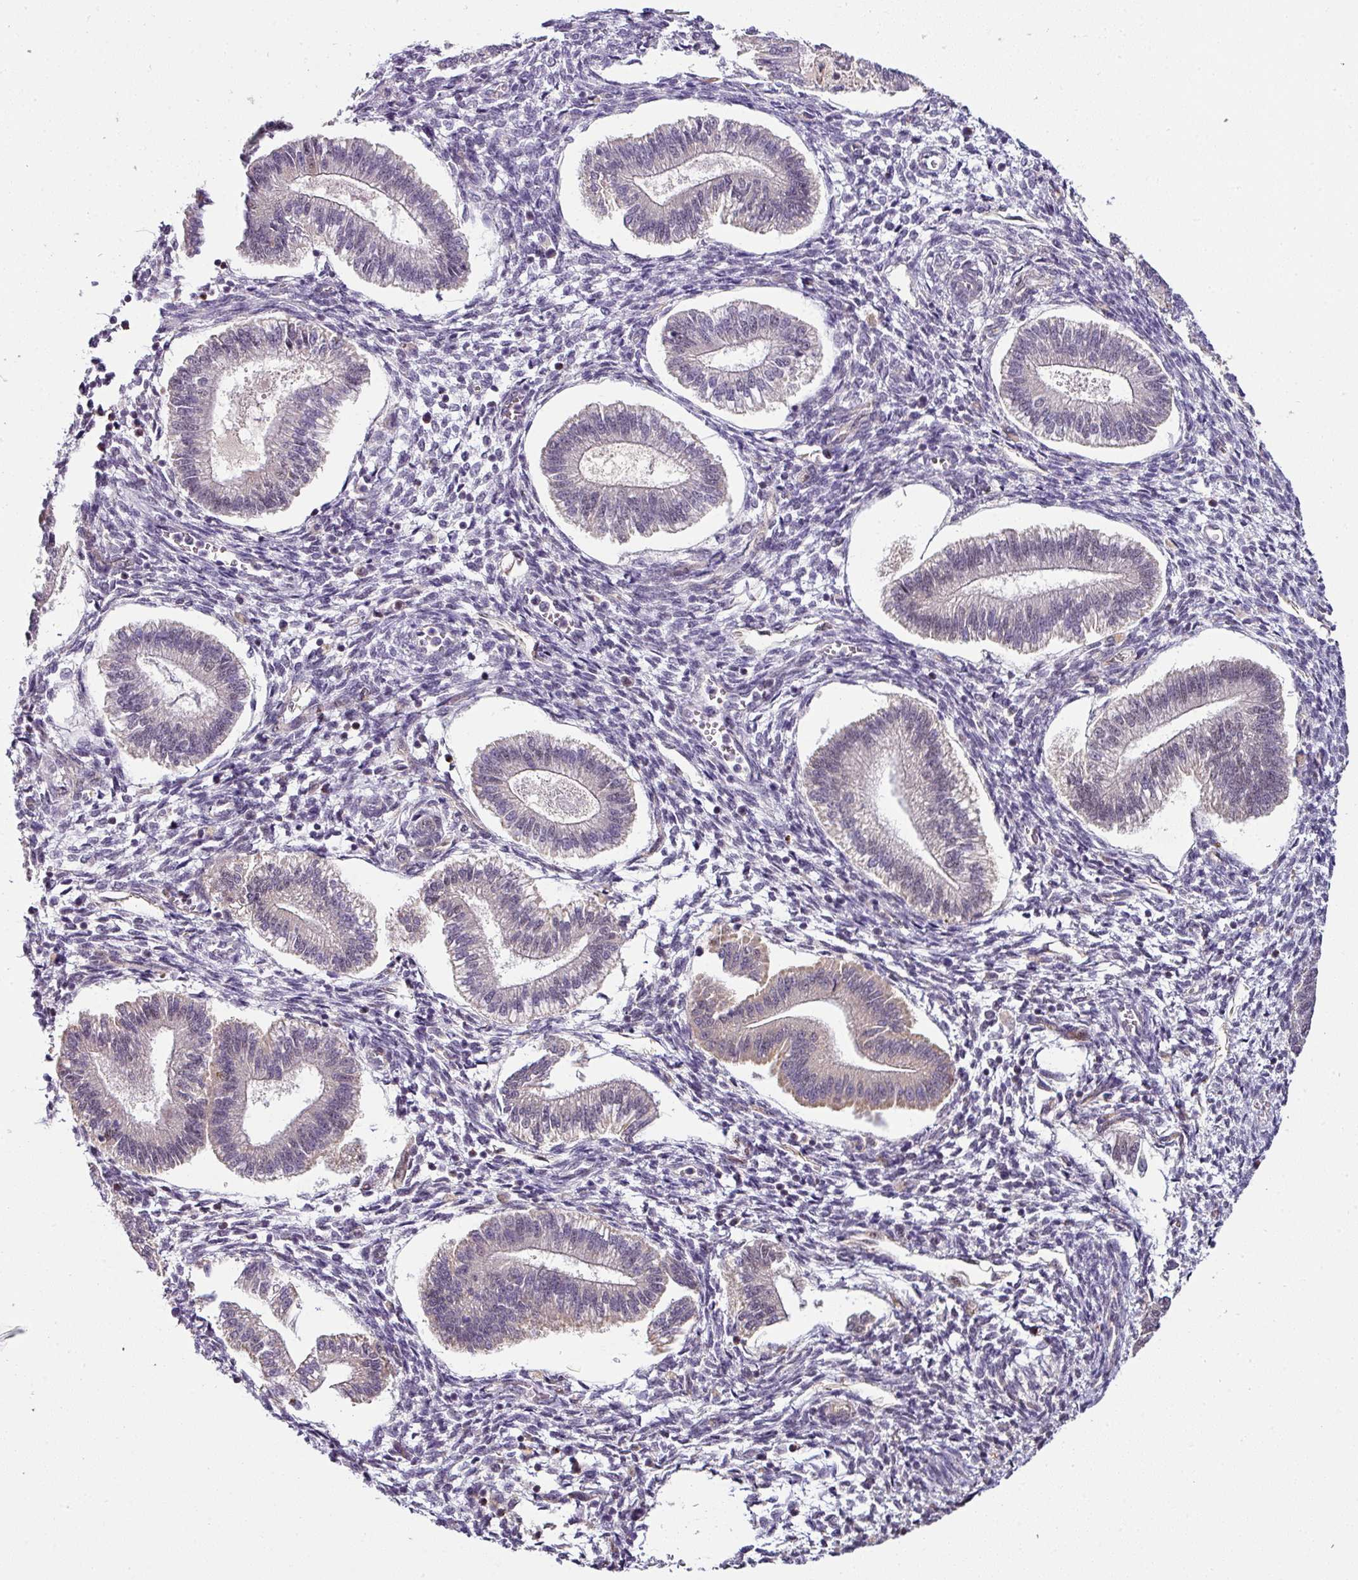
{"staining": {"intensity": "negative", "quantity": "none", "location": "none"}, "tissue": "endometrium", "cell_type": "Cells in endometrial stroma", "image_type": "normal", "snomed": [{"axis": "morphology", "description": "Normal tissue, NOS"}, {"axis": "topography", "description": "Endometrium"}], "caption": "This is an IHC photomicrograph of benign human endometrium. There is no staining in cells in endometrial stroma.", "gene": "NAPSA", "patient": {"sex": "female", "age": 25}}